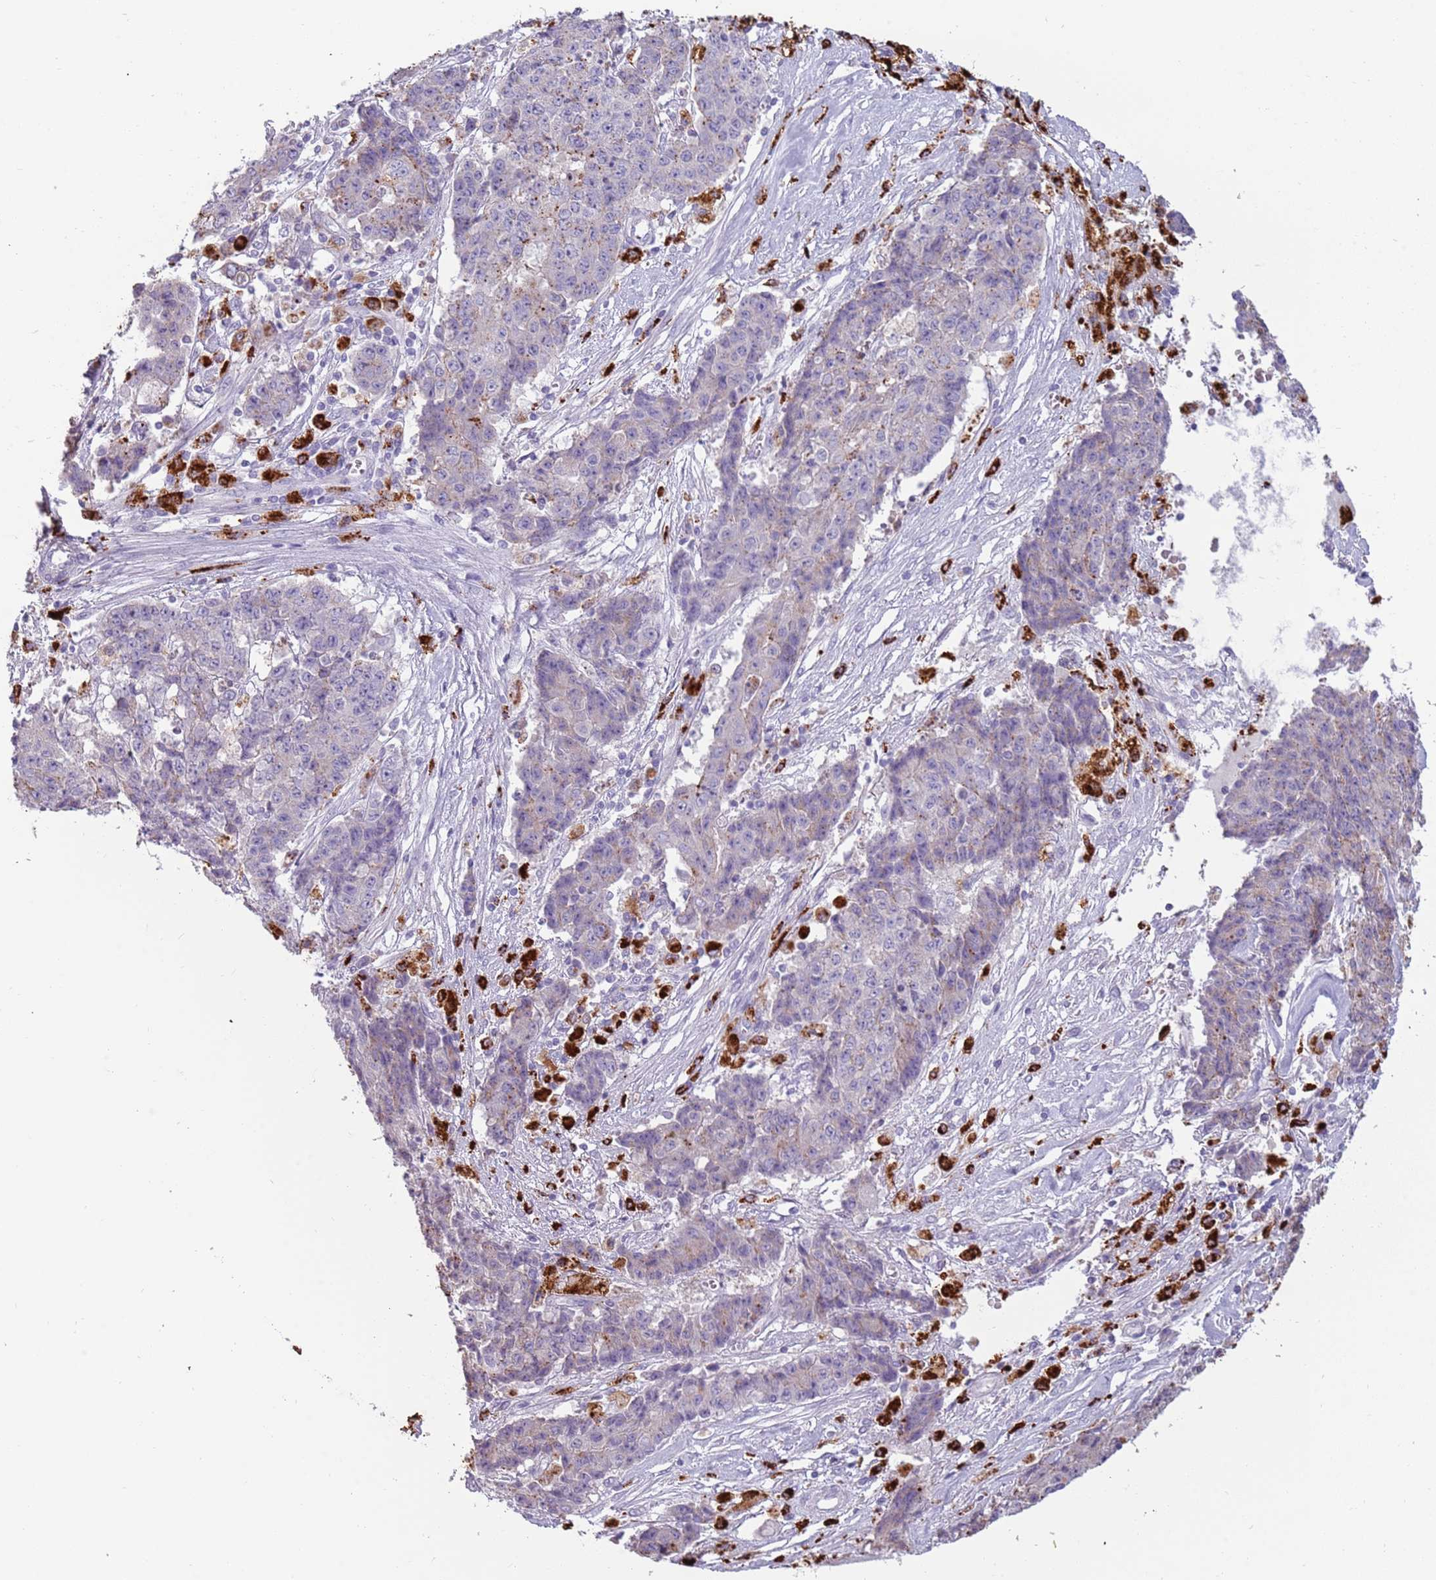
{"staining": {"intensity": "negative", "quantity": "none", "location": "none"}, "tissue": "ovarian cancer", "cell_type": "Tumor cells", "image_type": "cancer", "snomed": [{"axis": "morphology", "description": "Carcinoma, endometroid"}, {"axis": "topography", "description": "Ovary"}], "caption": "The immunohistochemistry photomicrograph has no significant expression in tumor cells of ovarian cancer (endometroid carcinoma) tissue.", "gene": "NWD2", "patient": {"sex": "female", "age": 42}}